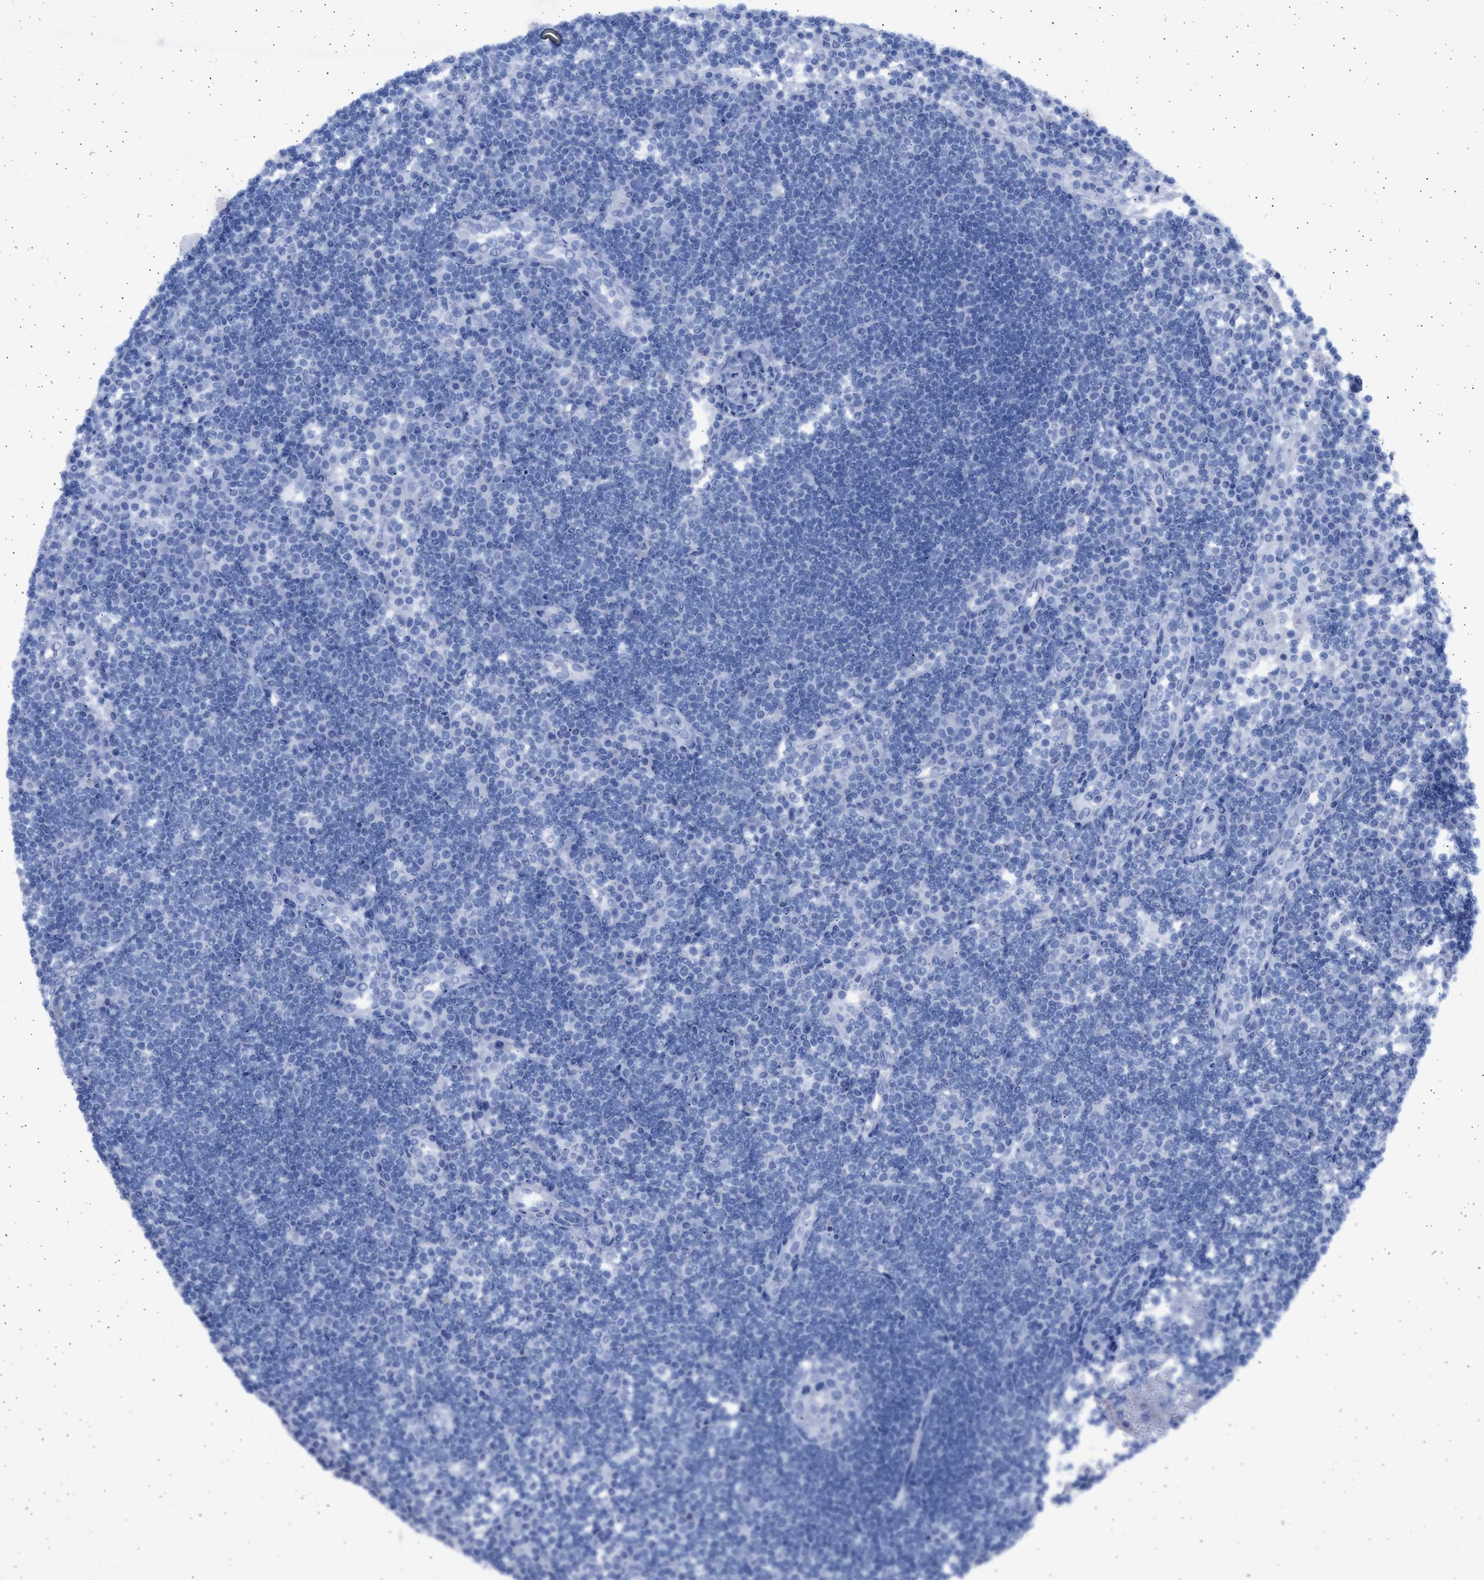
{"staining": {"intensity": "negative", "quantity": "none", "location": "none"}, "tissue": "lymph node", "cell_type": "Germinal center cells", "image_type": "normal", "snomed": [{"axis": "morphology", "description": "Normal tissue, NOS"}, {"axis": "topography", "description": "Lymph node"}], "caption": "This is an immunohistochemistry histopathology image of normal human lymph node. There is no staining in germinal center cells.", "gene": "NBR1", "patient": {"sex": "female", "age": 53}}